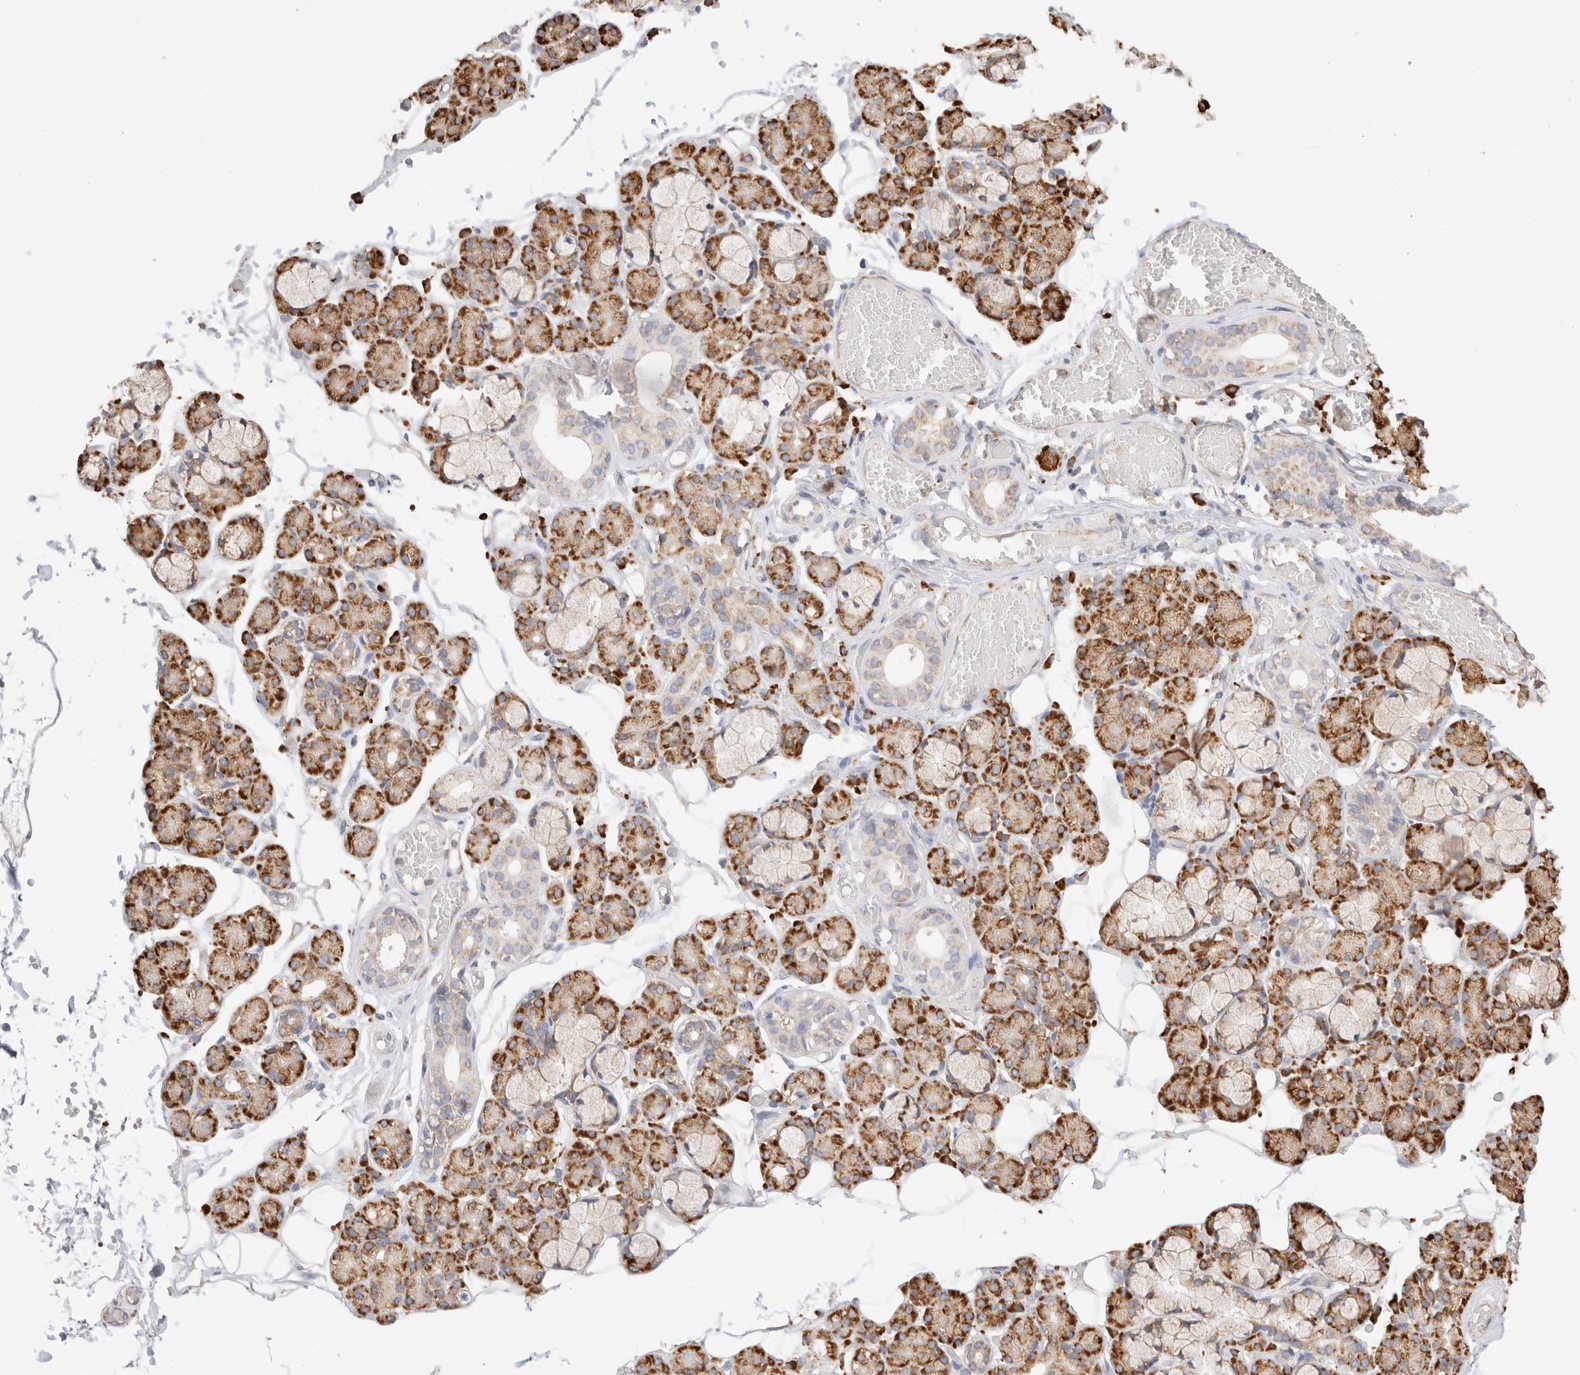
{"staining": {"intensity": "strong", "quantity": ">75%", "location": "cytoplasmic/membranous"}, "tissue": "salivary gland", "cell_type": "Glandular cells", "image_type": "normal", "snomed": [{"axis": "morphology", "description": "Normal tissue, NOS"}, {"axis": "topography", "description": "Salivary gland"}], "caption": "A histopathology image showing strong cytoplasmic/membranous positivity in about >75% of glandular cells in normal salivary gland, as visualized by brown immunohistochemical staining.", "gene": "ZC2HC1A", "patient": {"sex": "male", "age": 63}}